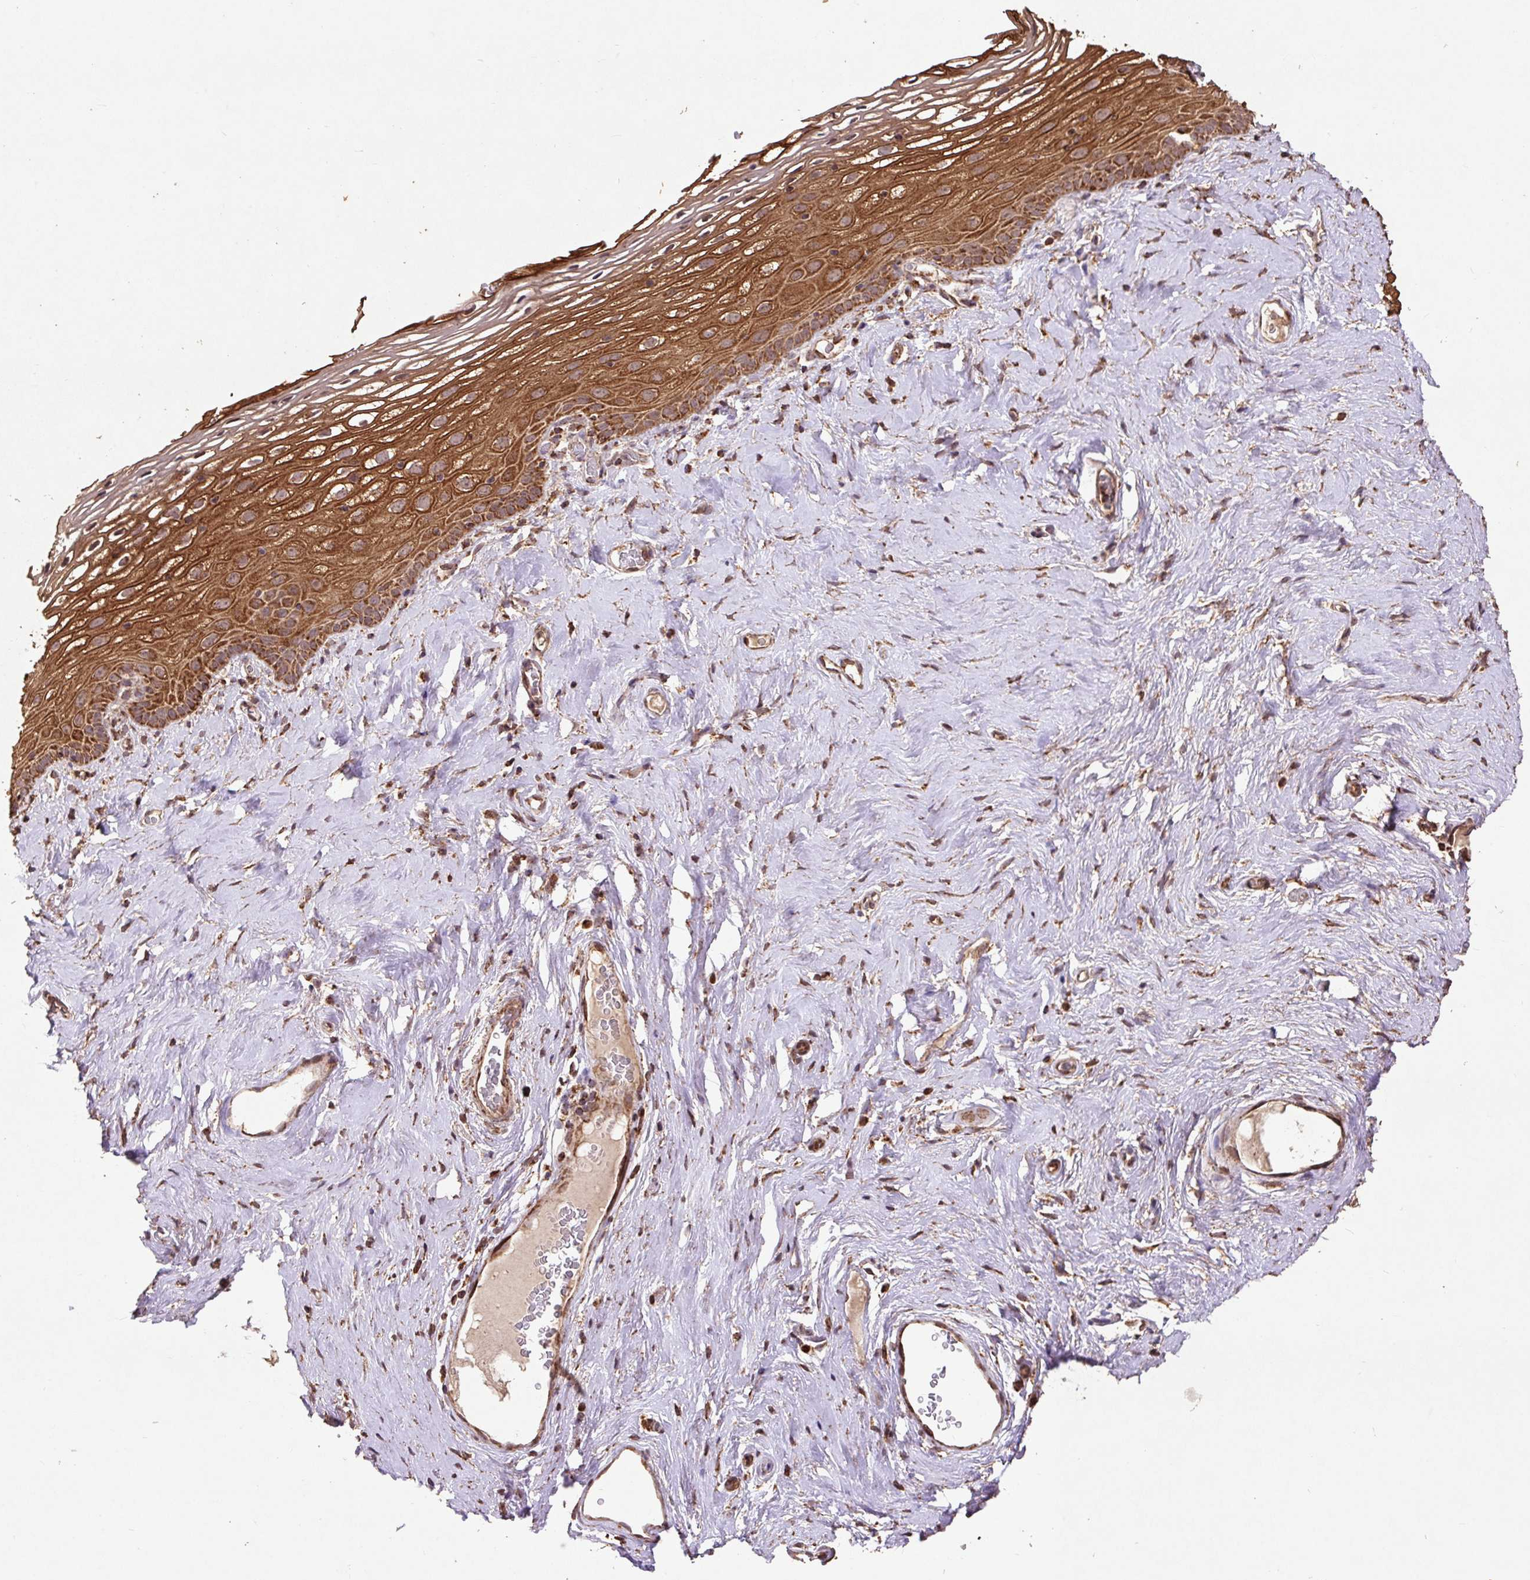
{"staining": {"intensity": "strong", "quantity": ">75%", "location": "cytoplasmic/membranous"}, "tissue": "vagina", "cell_type": "Squamous epithelial cells", "image_type": "normal", "snomed": [{"axis": "morphology", "description": "Normal tissue, NOS"}, {"axis": "morphology", "description": "Adenocarcinoma, NOS"}, {"axis": "topography", "description": "Rectum"}, {"axis": "topography", "description": "Vagina"}, {"axis": "topography", "description": "Peripheral nerve tissue"}], "caption": "Immunohistochemistry (IHC) histopathology image of benign vagina: vagina stained using IHC displays high levels of strong protein expression localized specifically in the cytoplasmic/membranous of squamous epithelial cells, appearing as a cytoplasmic/membranous brown color.", "gene": "ATP5F1A", "patient": {"sex": "female", "age": 71}}